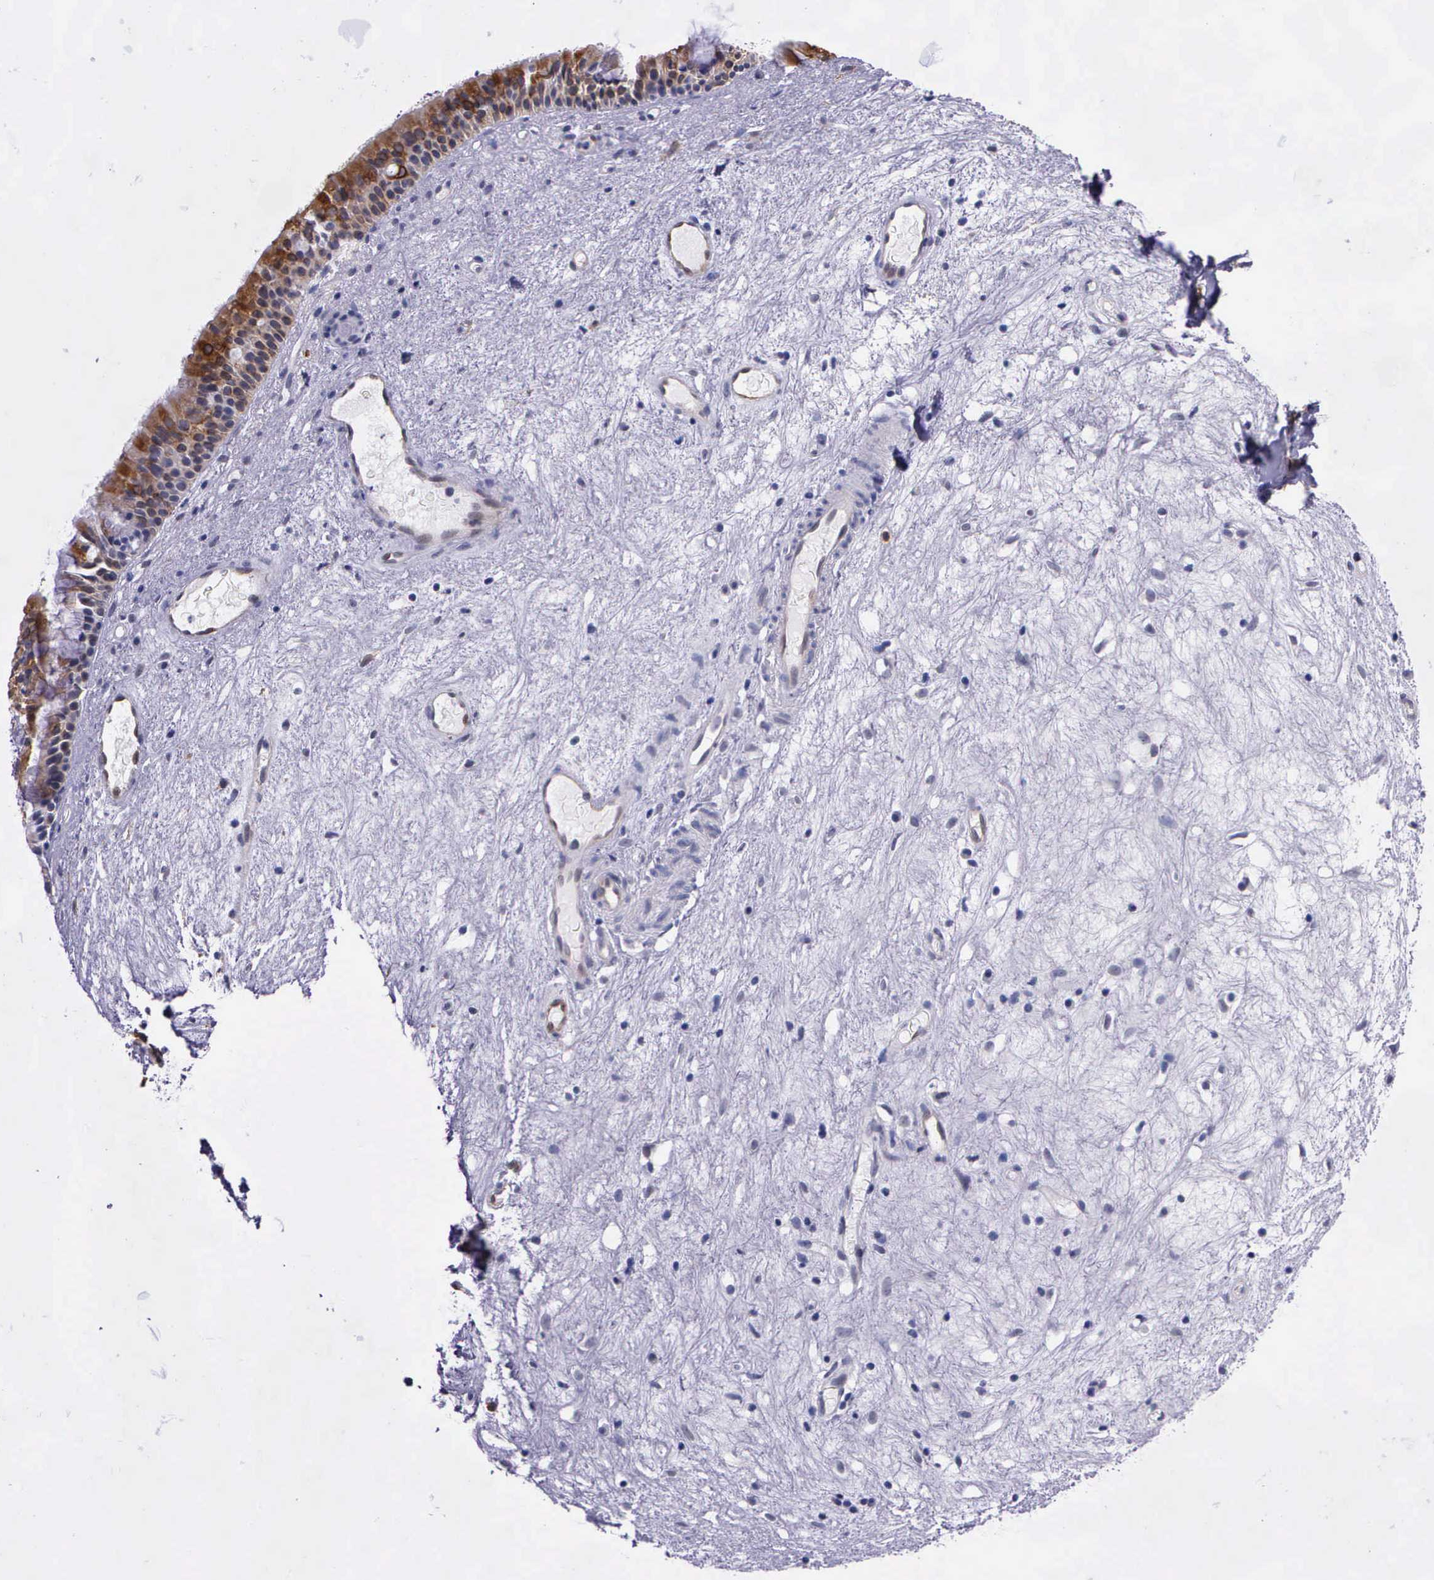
{"staining": {"intensity": "moderate", "quantity": ">75%", "location": "cytoplasmic/membranous"}, "tissue": "nasopharynx", "cell_type": "Respiratory epithelial cells", "image_type": "normal", "snomed": [{"axis": "morphology", "description": "Normal tissue, NOS"}, {"axis": "topography", "description": "Nasopharynx"}], "caption": "Immunohistochemistry (IHC) micrograph of normal nasopharynx: nasopharynx stained using immunohistochemistry demonstrates medium levels of moderate protein expression localized specifically in the cytoplasmic/membranous of respiratory epithelial cells, appearing as a cytoplasmic/membranous brown color.", "gene": "AHNAK2", "patient": {"sex": "female", "age": 78}}